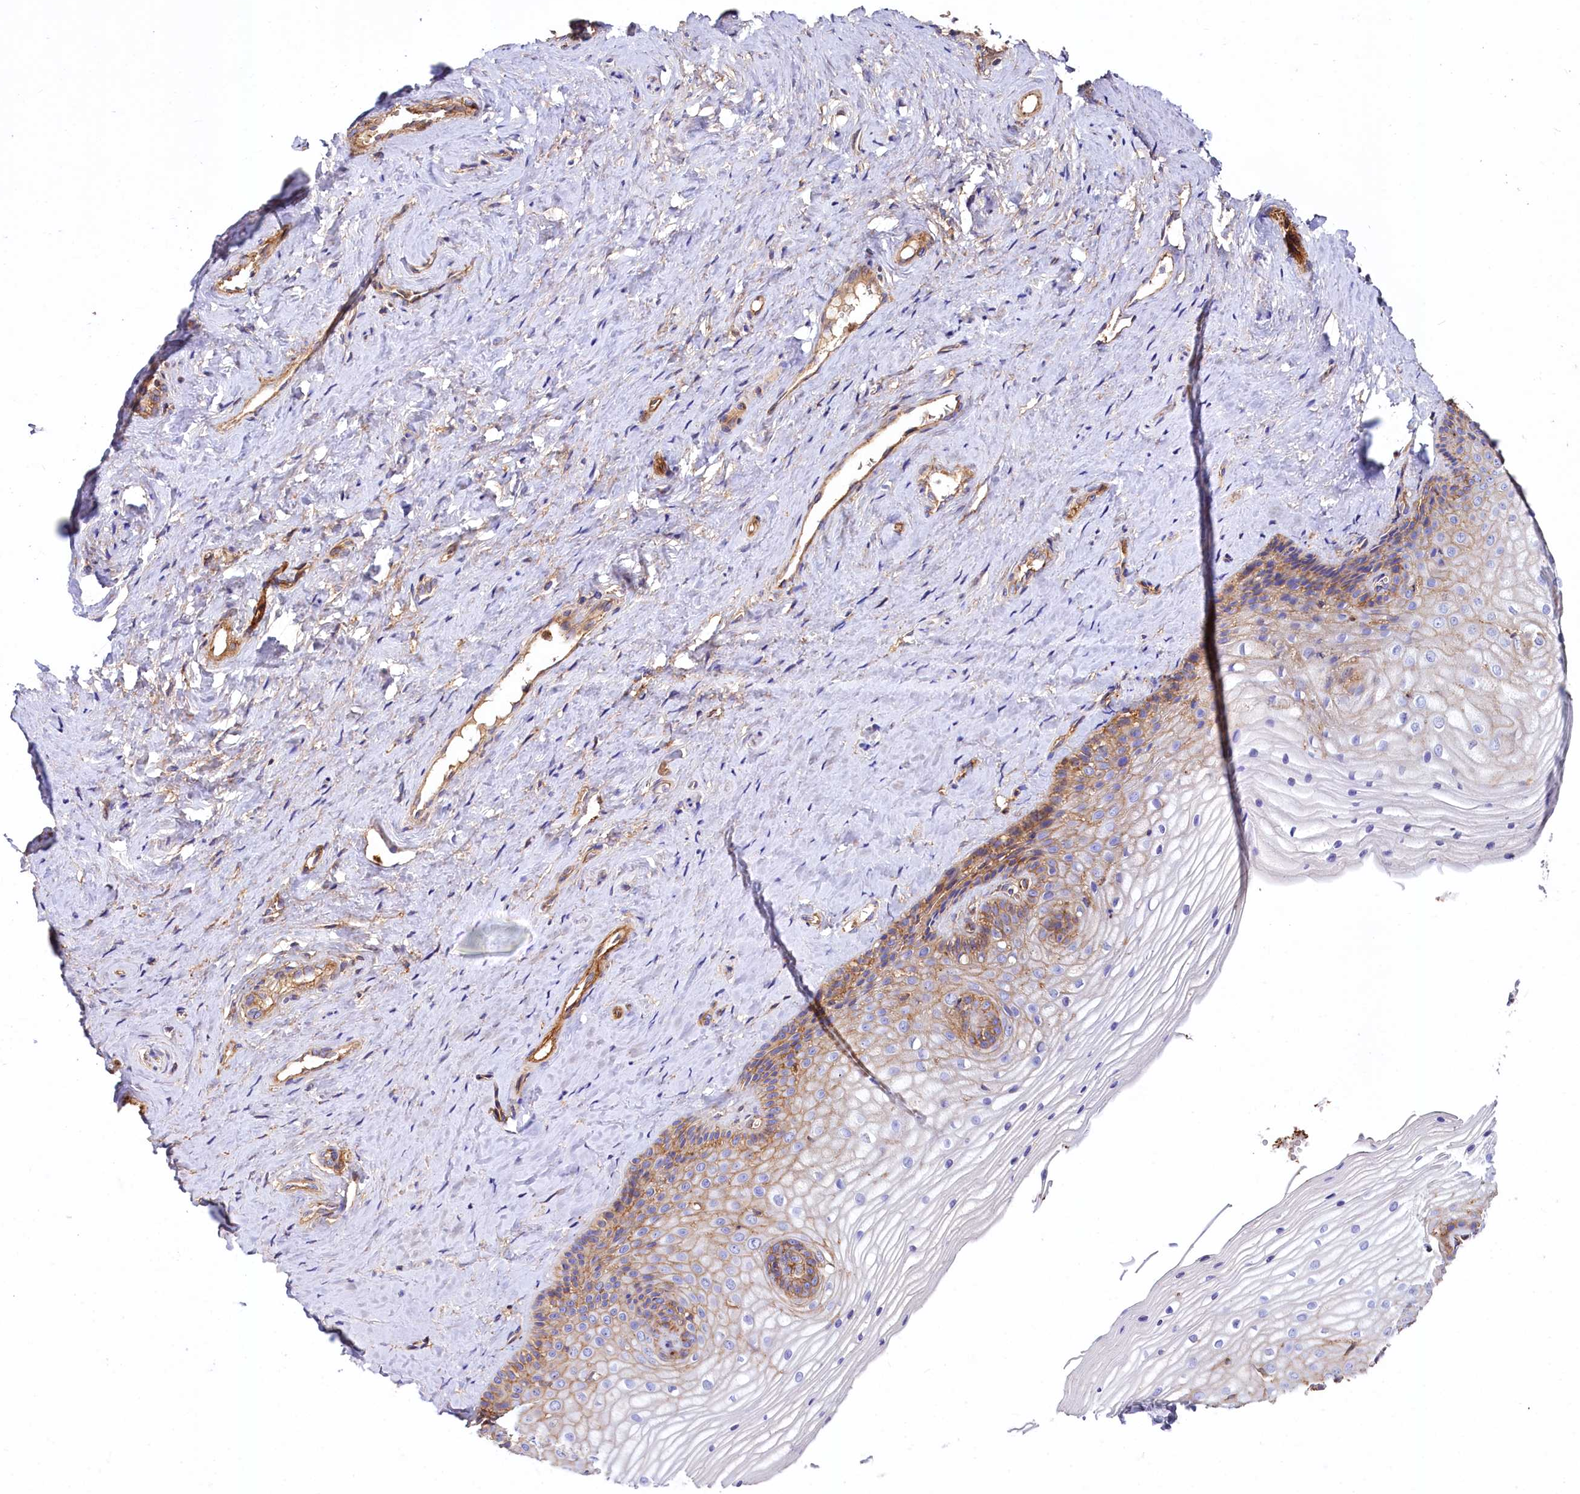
{"staining": {"intensity": "moderate", "quantity": "25%-75%", "location": "cytoplasmic/membranous"}, "tissue": "vagina", "cell_type": "Squamous epithelial cells", "image_type": "normal", "snomed": [{"axis": "morphology", "description": "Normal tissue, NOS"}, {"axis": "topography", "description": "Vagina"}, {"axis": "topography", "description": "Cervix"}], "caption": "IHC (DAB) staining of benign vagina demonstrates moderate cytoplasmic/membranous protein positivity in about 25%-75% of squamous epithelial cells.", "gene": "ANO6", "patient": {"sex": "female", "age": 40}}